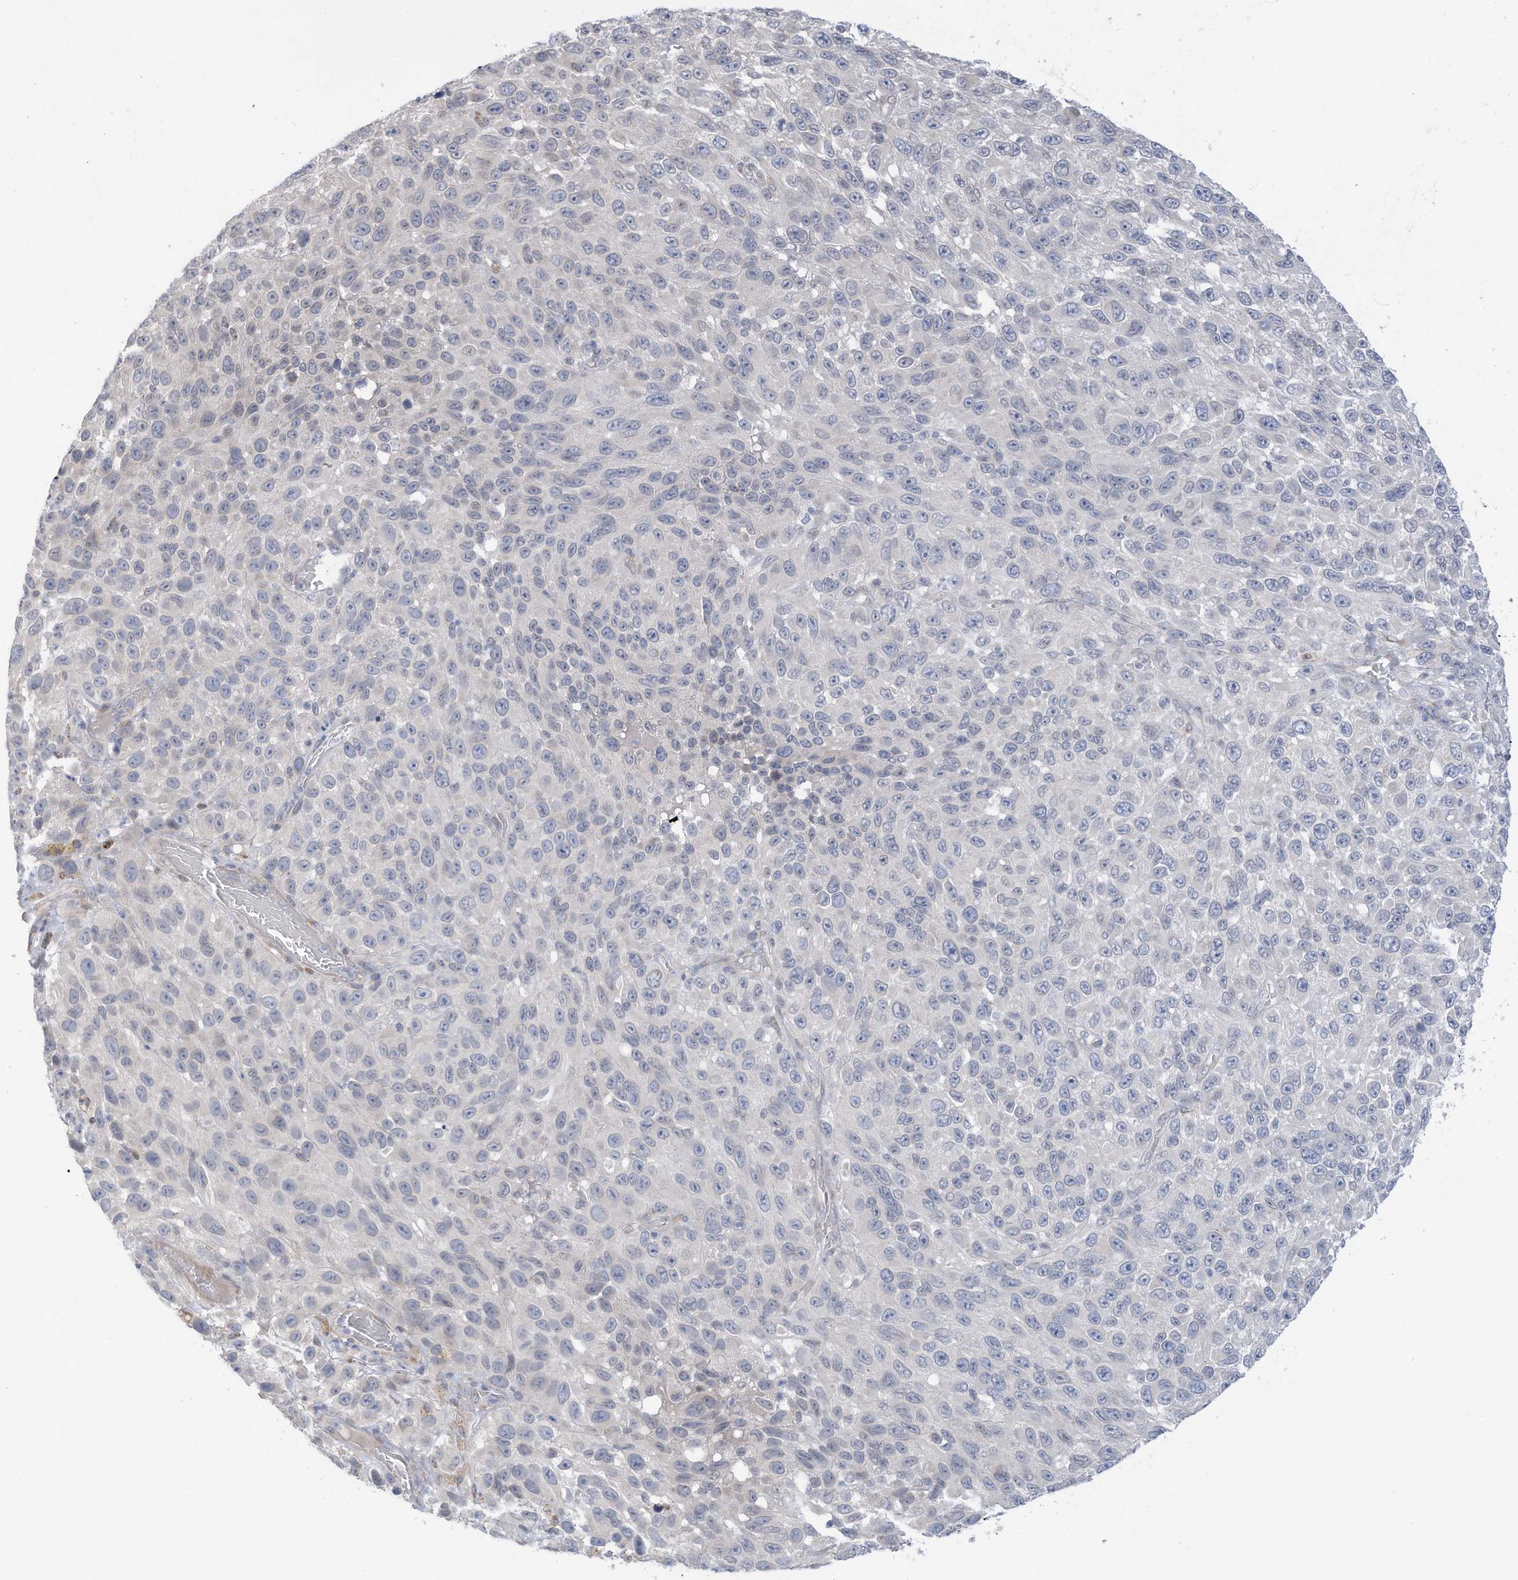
{"staining": {"intensity": "negative", "quantity": "none", "location": "none"}, "tissue": "melanoma", "cell_type": "Tumor cells", "image_type": "cancer", "snomed": [{"axis": "morphology", "description": "Malignant melanoma, NOS"}, {"axis": "topography", "description": "Skin"}], "caption": "This is an immunohistochemistry (IHC) image of malignant melanoma. There is no staining in tumor cells.", "gene": "ZNF292", "patient": {"sex": "female", "age": 96}}